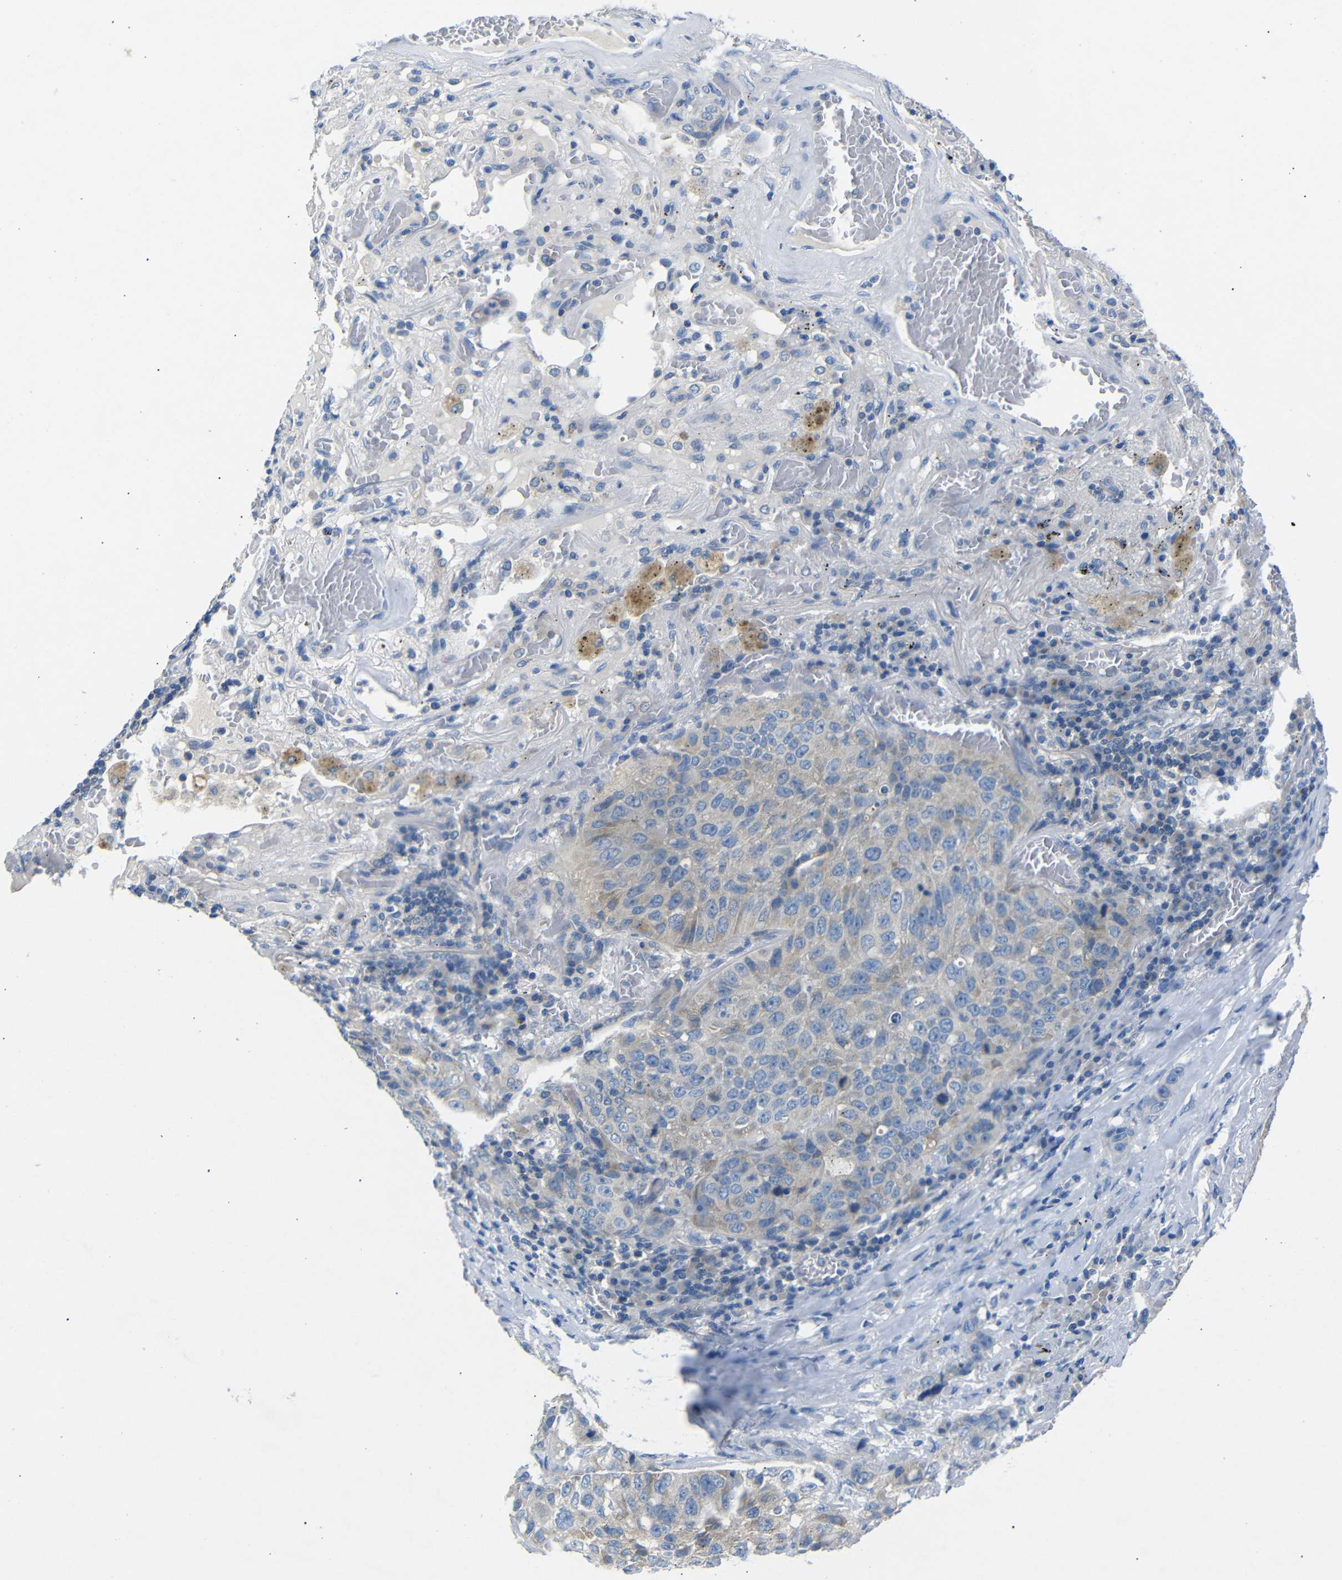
{"staining": {"intensity": "weak", "quantity": ">75%", "location": "cytoplasmic/membranous"}, "tissue": "lung cancer", "cell_type": "Tumor cells", "image_type": "cancer", "snomed": [{"axis": "morphology", "description": "Squamous cell carcinoma, NOS"}, {"axis": "topography", "description": "Lung"}], "caption": "High-power microscopy captured an IHC image of lung cancer, revealing weak cytoplasmic/membranous expression in approximately >75% of tumor cells.", "gene": "DCP1A", "patient": {"sex": "male", "age": 57}}